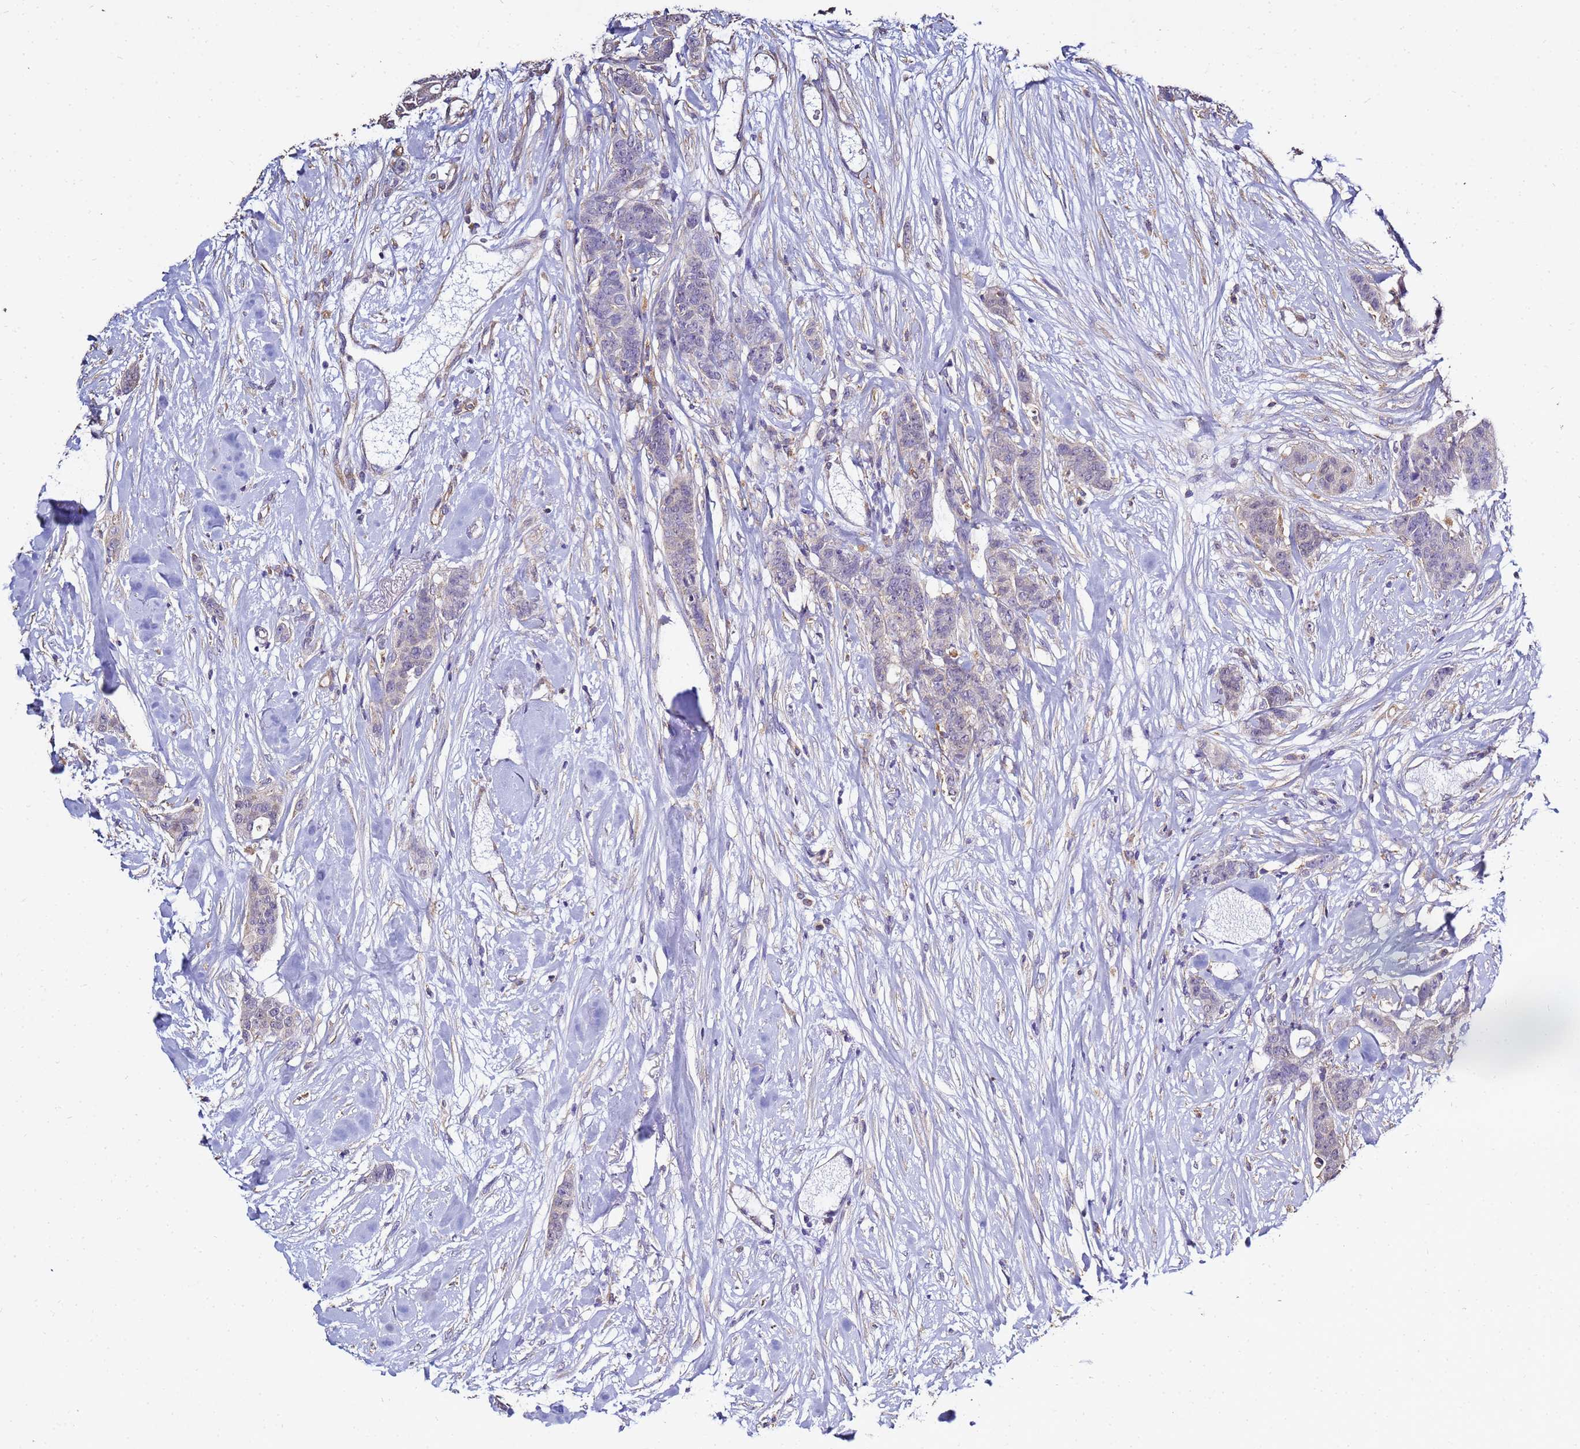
{"staining": {"intensity": "negative", "quantity": "none", "location": "none"}, "tissue": "breast cancer", "cell_type": "Tumor cells", "image_type": "cancer", "snomed": [{"axis": "morphology", "description": "Duct carcinoma"}, {"axis": "topography", "description": "Breast"}], "caption": "There is no significant staining in tumor cells of breast cancer.", "gene": "ENOPH1", "patient": {"sex": "female", "age": 40}}